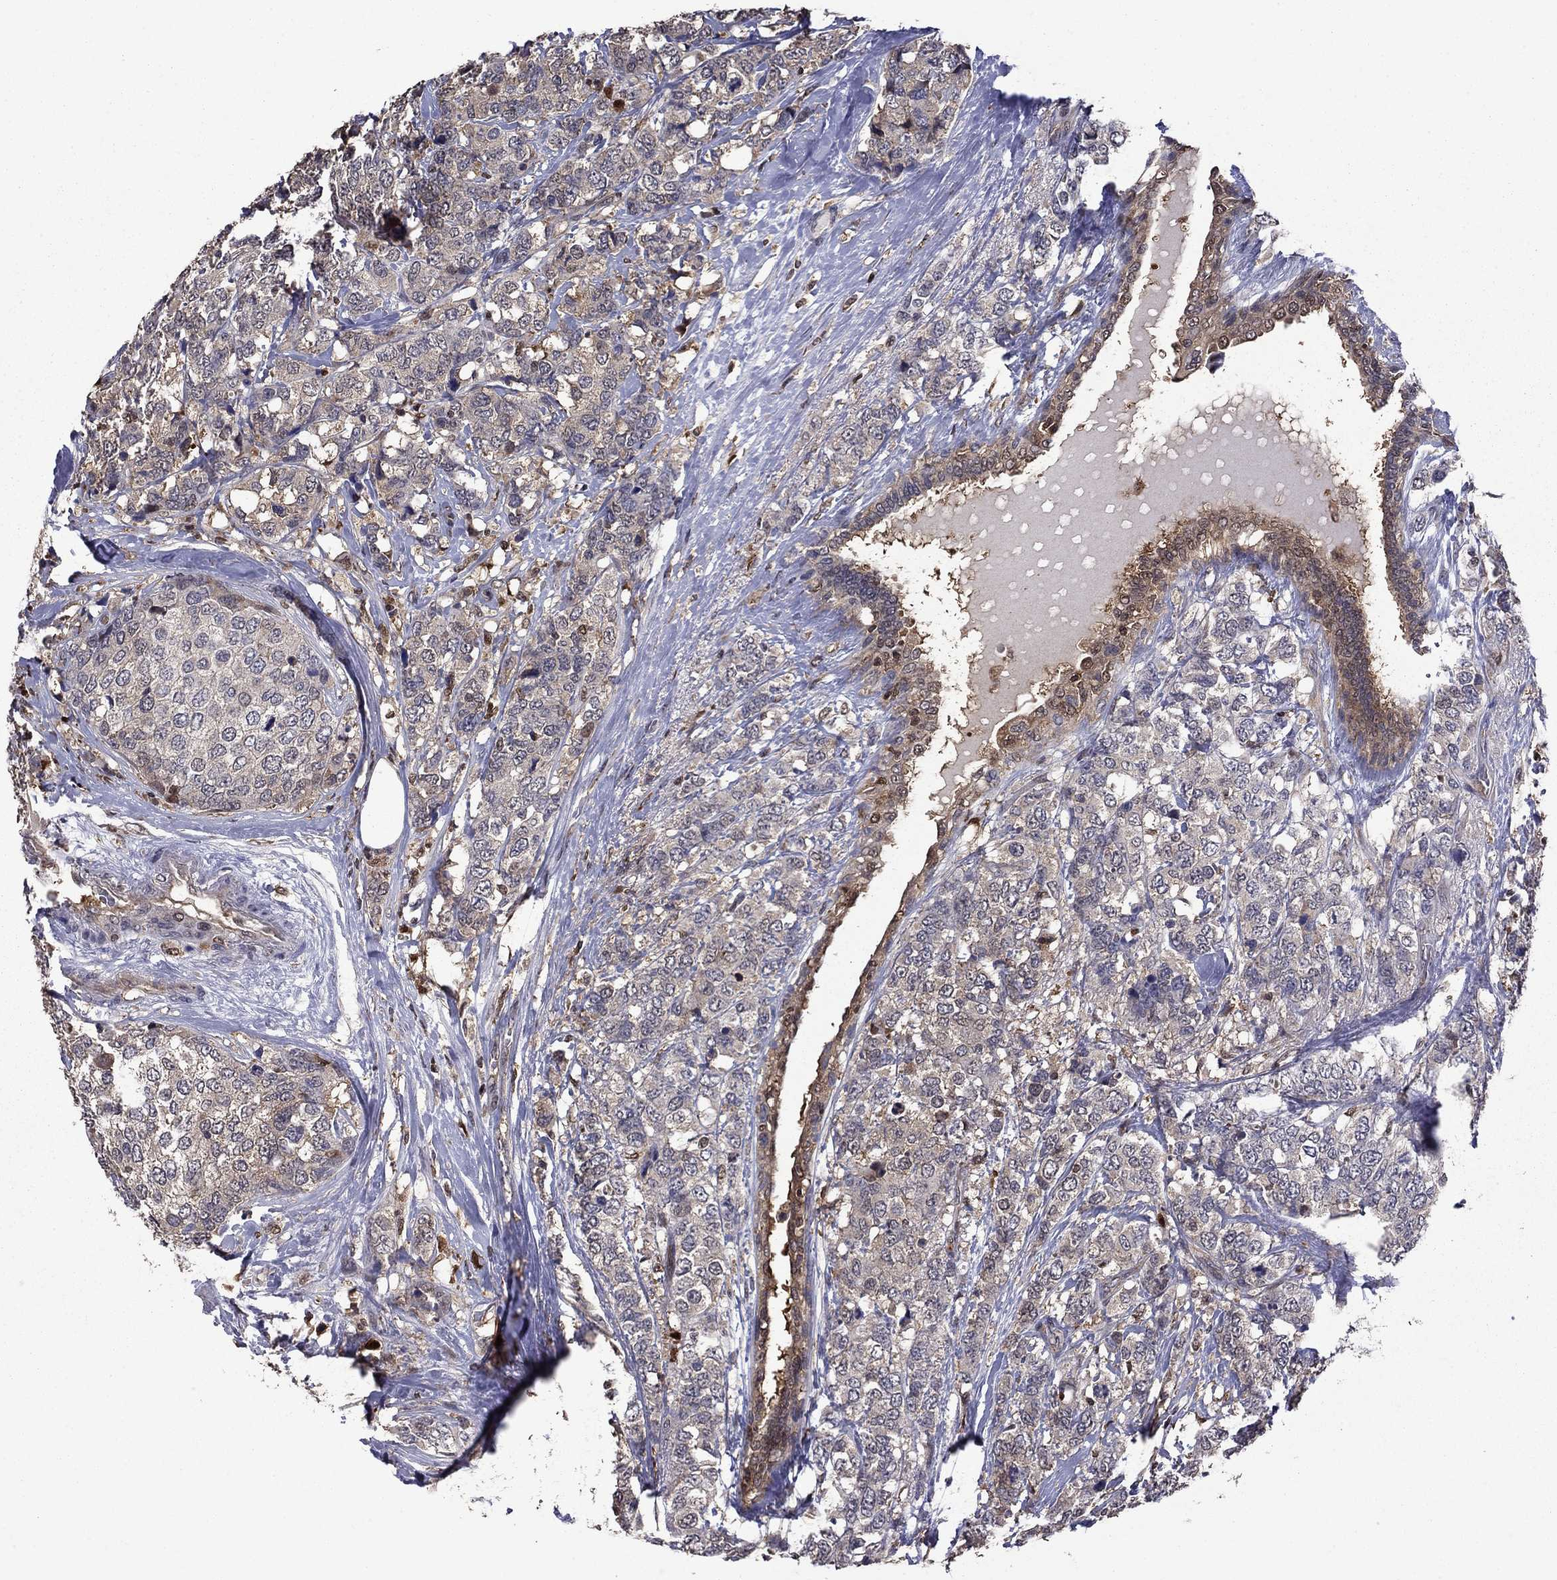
{"staining": {"intensity": "weak", "quantity": "25%-75%", "location": "cytoplasmic/membranous"}, "tissue": "breast cancer", "cell_type": "Tumor cells", "image_type": "cancer", "snomed": [{"axis": "morphology", "description": "Lobular carcinoma"}, {"axis": "topography", "description": "Breast"}], "caption": "DAB immunohistochemical staining of human breast cancer (lobular carcinoma) reveals weak cytoplasmic/membranous protein positivity in about 25%-75% of tumor cells. (DAB IHC, brown staining for protein, blue staining for nuclei).", "gene": "APPBP2", "patient": {"sex": "female", "age": 59}}